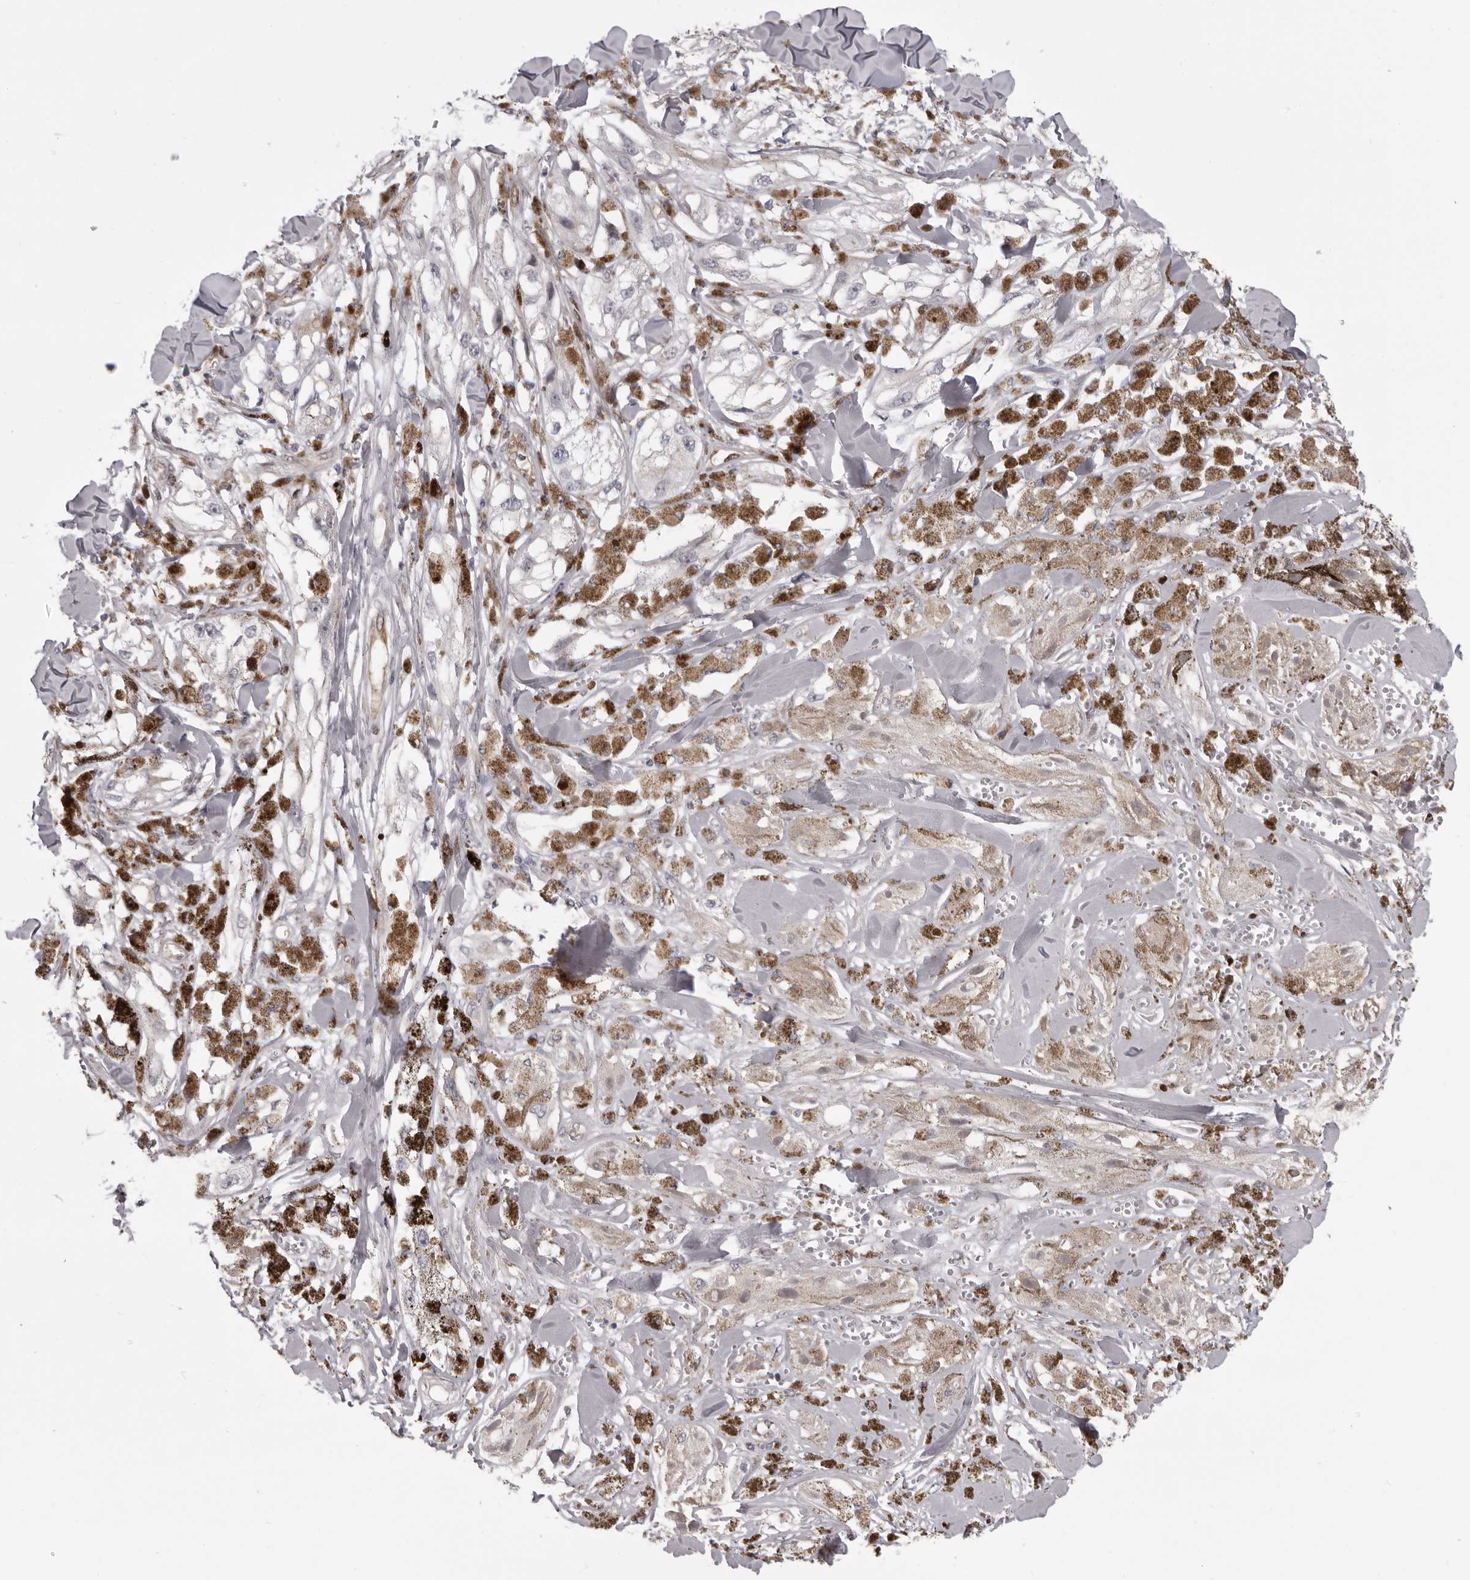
{"staining": {"intensity": "negative", "quantity": "none", "location": "none"}, "tissue": "melanoma", "cell_type": "Tumor cells", "image_type": "cancer", "snomed": [{"axis": "morphology", "description": "Malignant melanoma, NOS"}, {"axis": "topography", "description": "Skin"}], "caption": "An IHC histopathology image of melanoma is shown. There is no staining in tumor cells of melanoma.", "gene": "MAPK12", "patient": {"sex": "male", "age": 88}}